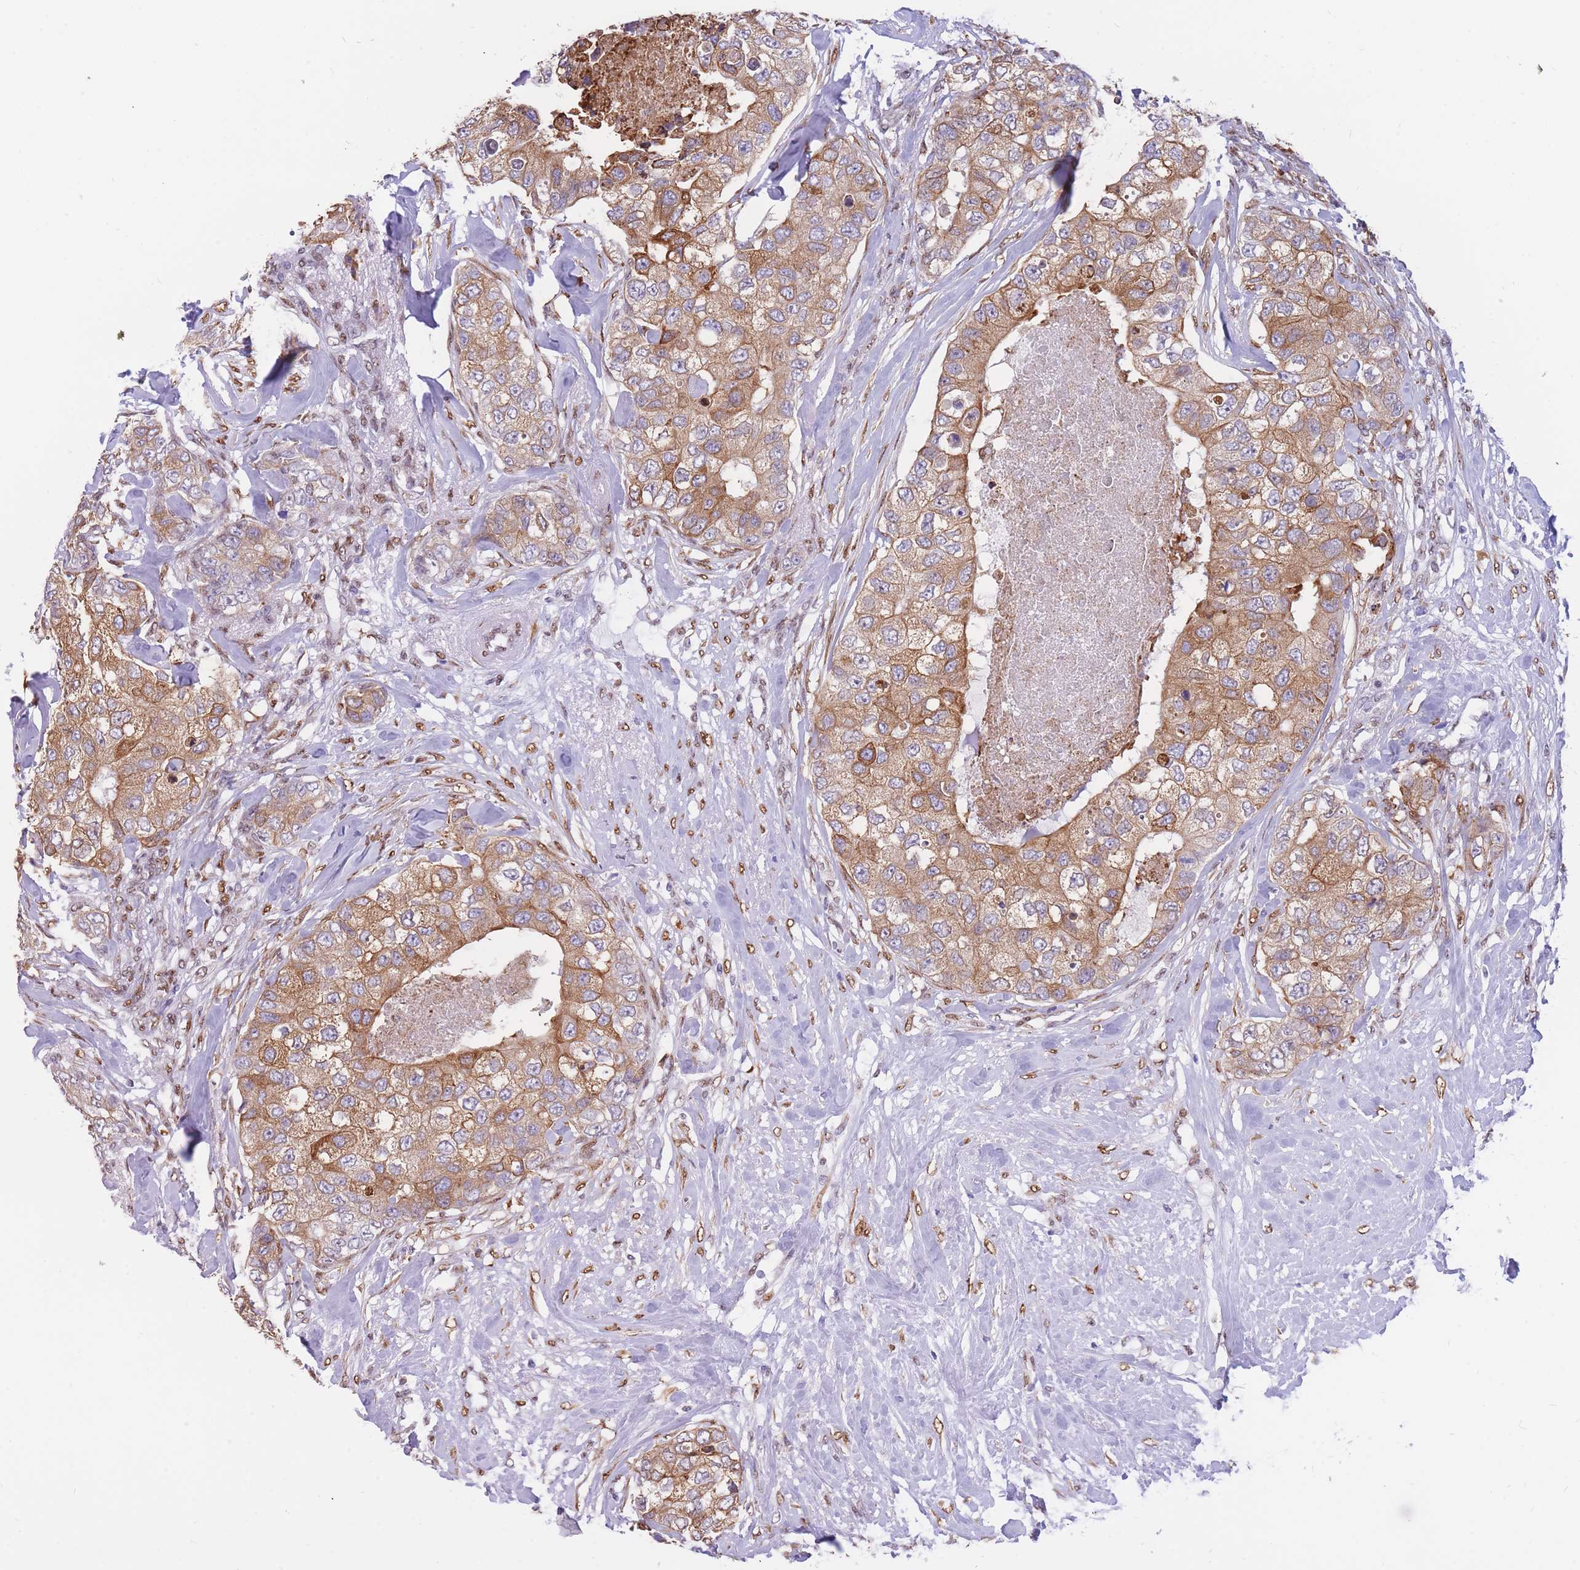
{"staining": {"intensity": "moderate", "quantity": ">75%", "location": "cytoplasmic/membranous"}, "tissue": "breast cancer", "cell_type": "Tumor cells", "image_type": "cancer", "snomed": [{"axis": "morphology", "description": "Duct carcinoma"}, {"axis": "topography", "description": "Breast"}], "caption": "Breast cancer (invasive ductal carcinoma) tissue exhibits moderate cytoplasmic/membranous positivity in approximately >75% of tumor cells", "gene": "FAM153A", "patient": {"sex": "female", "age": 62}}